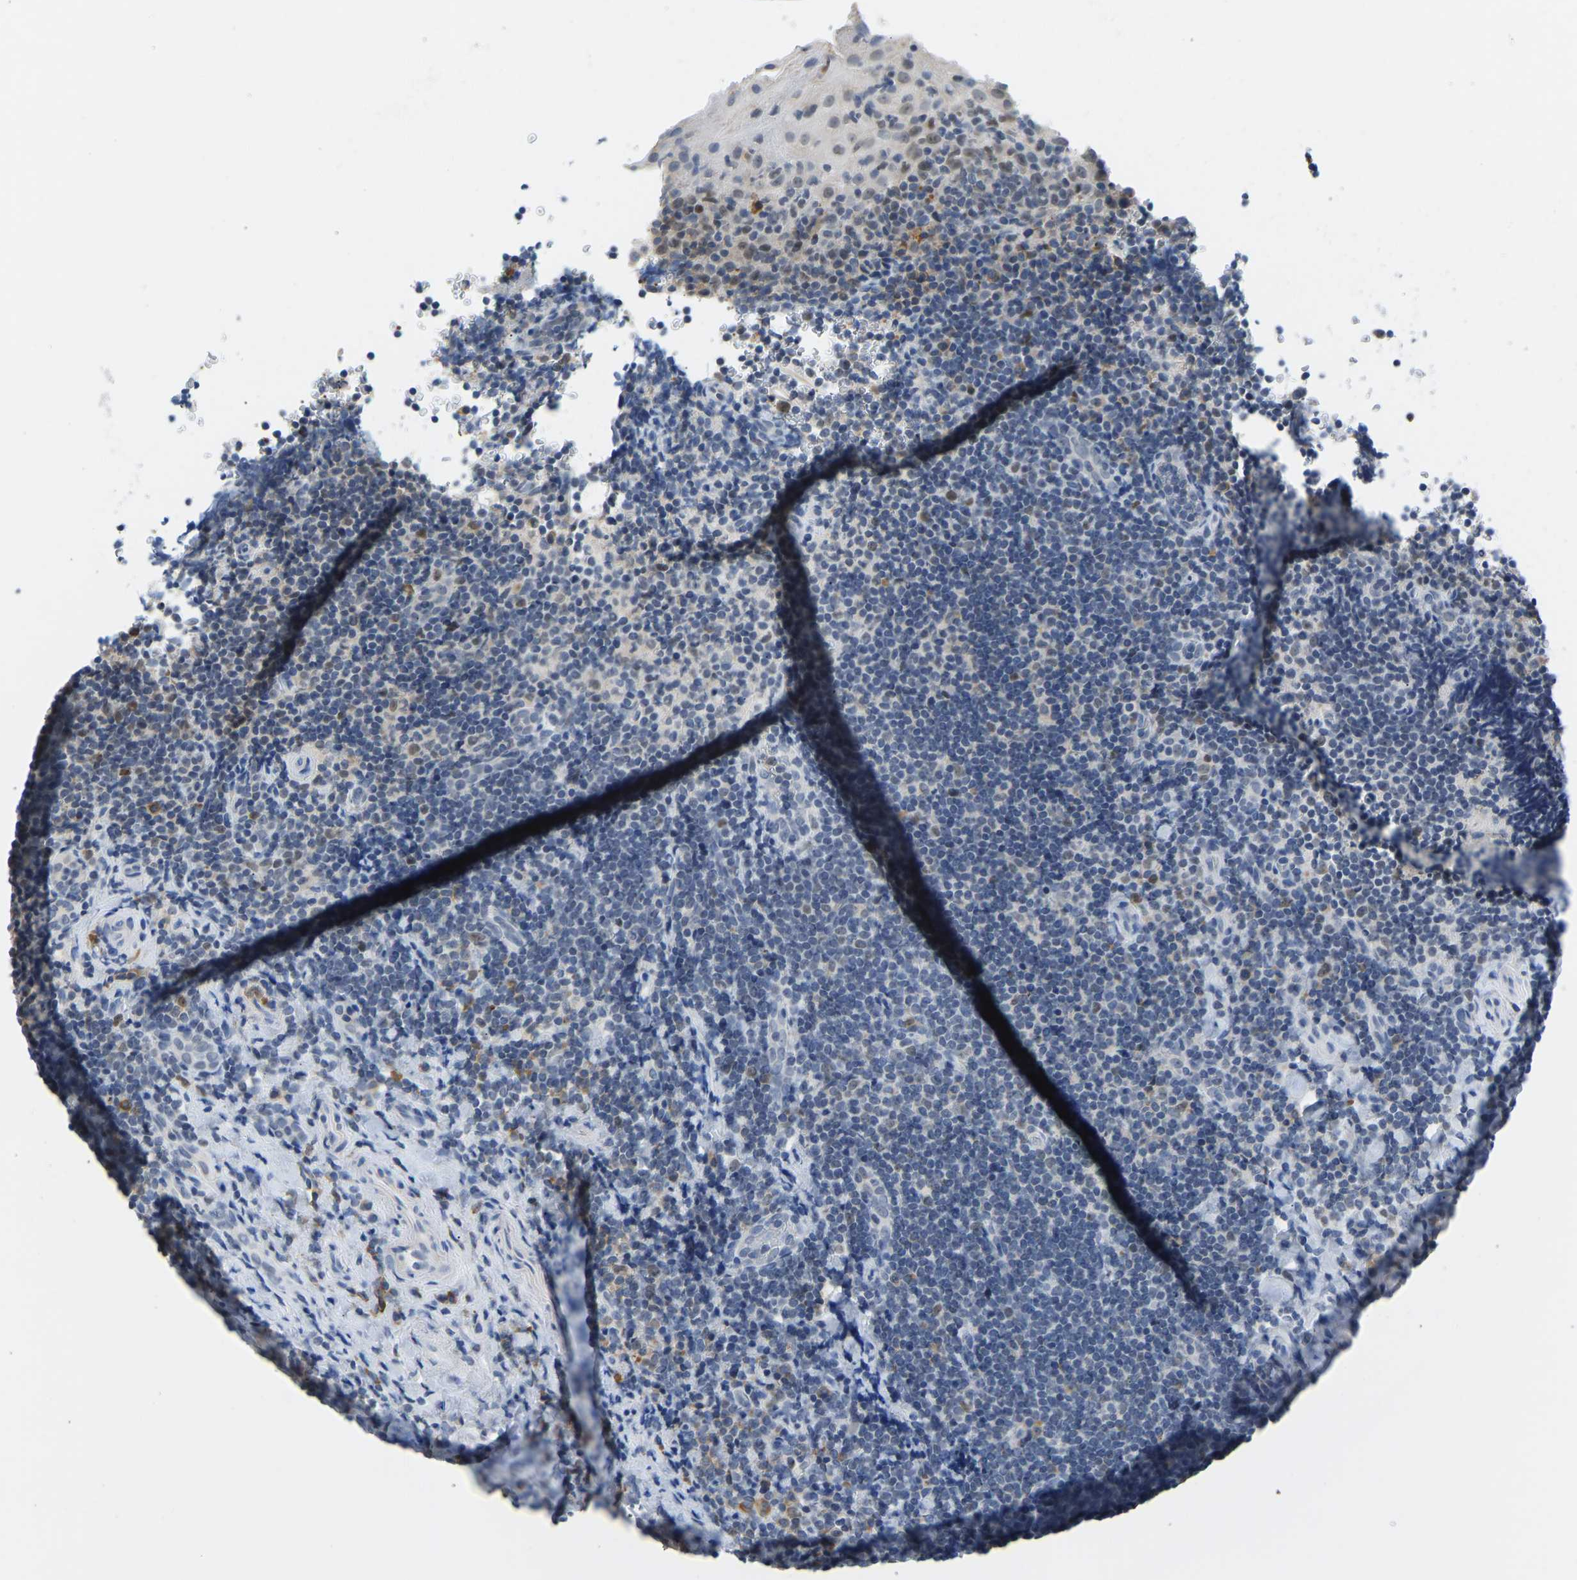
{"staining": {"intensity": "moderate", "quantity": ">75%", "location": "nuclear"}, "tissue": "tonsil", "cell_type": "Germinal center cells", "image_type": "normal", "snomed": [{"axis": "morphology", "description": "Normal tissue, NOS"}, {"axis": "topography", "description": "Tonsil"}], "caption": "Immunohistochemical staining of unremarkable human tonsil displays >75% levels of moderate nuclear protein expression in approximately >75% of germinal center cells.", "gene": "VRK1", "patient": {"sex": "male", "age": 37}}